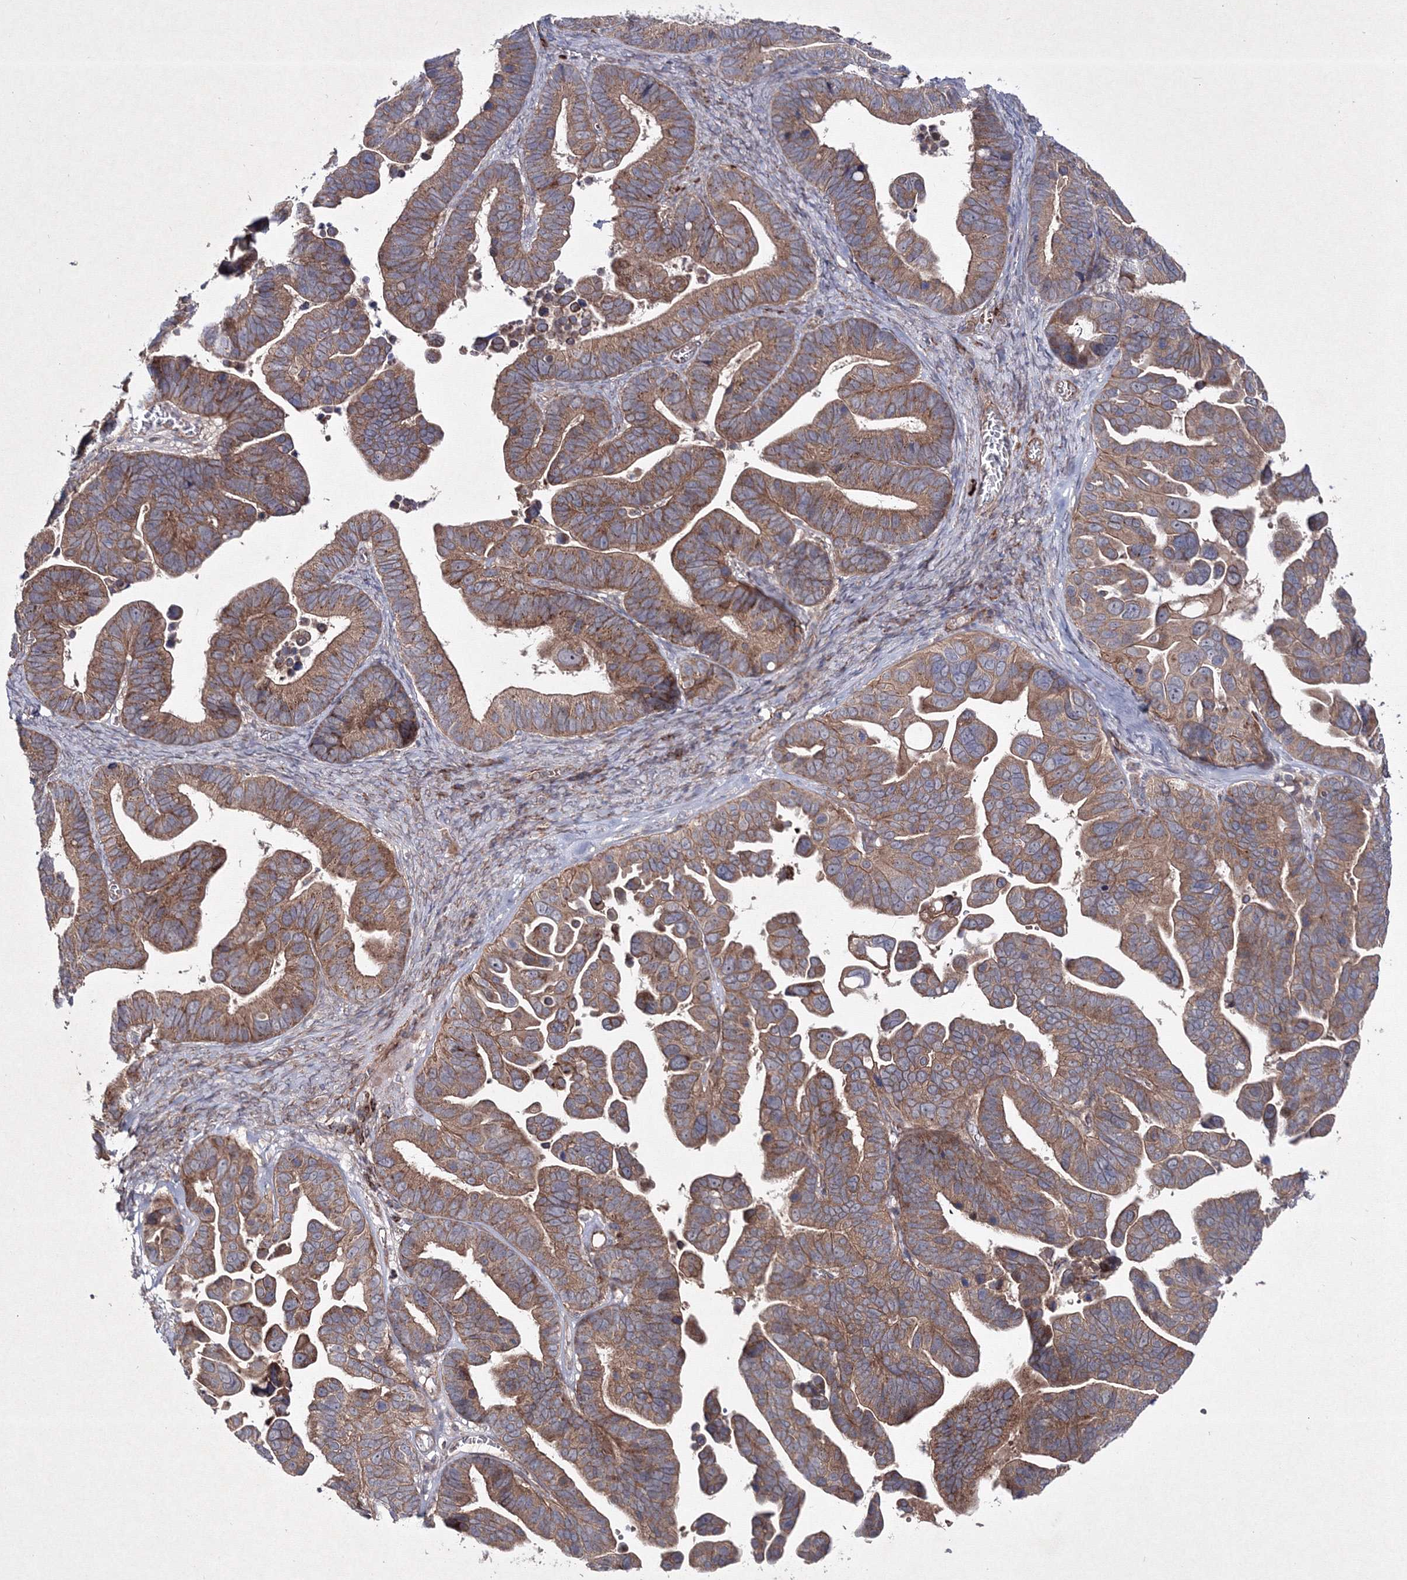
{"staining": {"intensity": "moderate", "quantity": ">75%", "location": "cytoplasmic/membranous"}, "tissue": "ovarian cancer", "cell_type": "Tumor cells", "image_type": "cancer", "snomed": [{"axis": "morphology", "description": "Cystadenocarcinoma, serous, NOS"}, {"axis": "topography", "description": "Ovary"}], "caption": "Immunohistochemistry micrograph of neoplastic tissue: human ovarian cancer (serous cystadenocarcinoma) stained using IHC demonstrates medium levels of moderate protein expression localized specifically in the cytoplasmic/membranous of tumor cells, appearing as a cytoplasmic/membranous brown color.", "gene": "GFM1", "patient": {"sex": "female", "age": 56}}